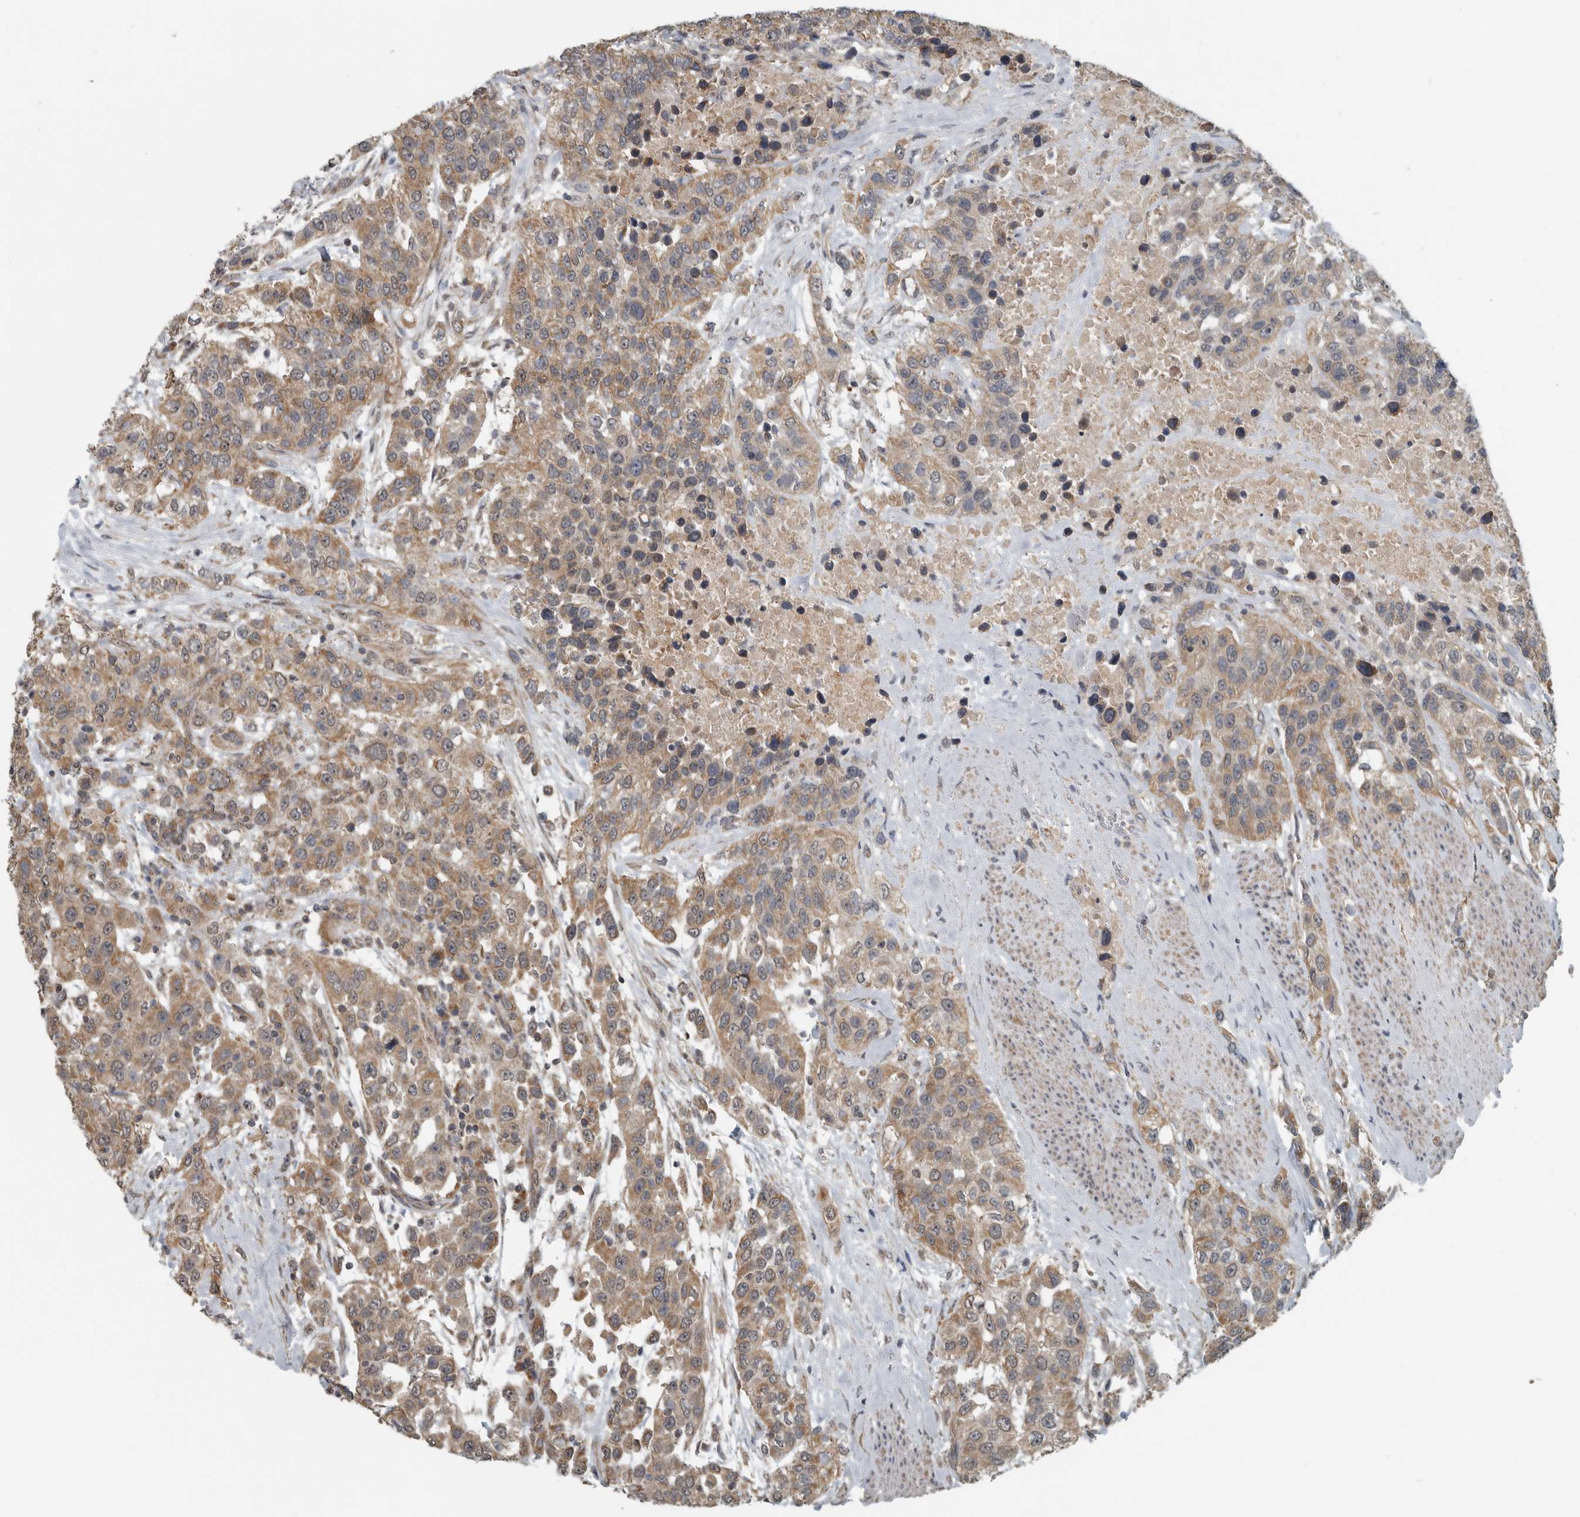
{"staining": {"intensity": "moderate", "quantity": ">75%", "location": "cytoplasmic/membranous"}, "tissue": "urothelial cancer", "cell_type": "Tumor cells", "image_type": "cancer", "snomed": [{"axis": "morphology", "description": "Urothelial carcinoma, High grade"}, {"axis": "topography", "description": "Urinary bladder"}], "caption": "Immunohistochemical staining of human urothelial carcinoma (high-grade) exhibits moderate cytoplasmic/membranous protein expression in about >75% of tumor cells.", "gene": "AFAP1", "patient": {"sex": "female", "age": 80}}